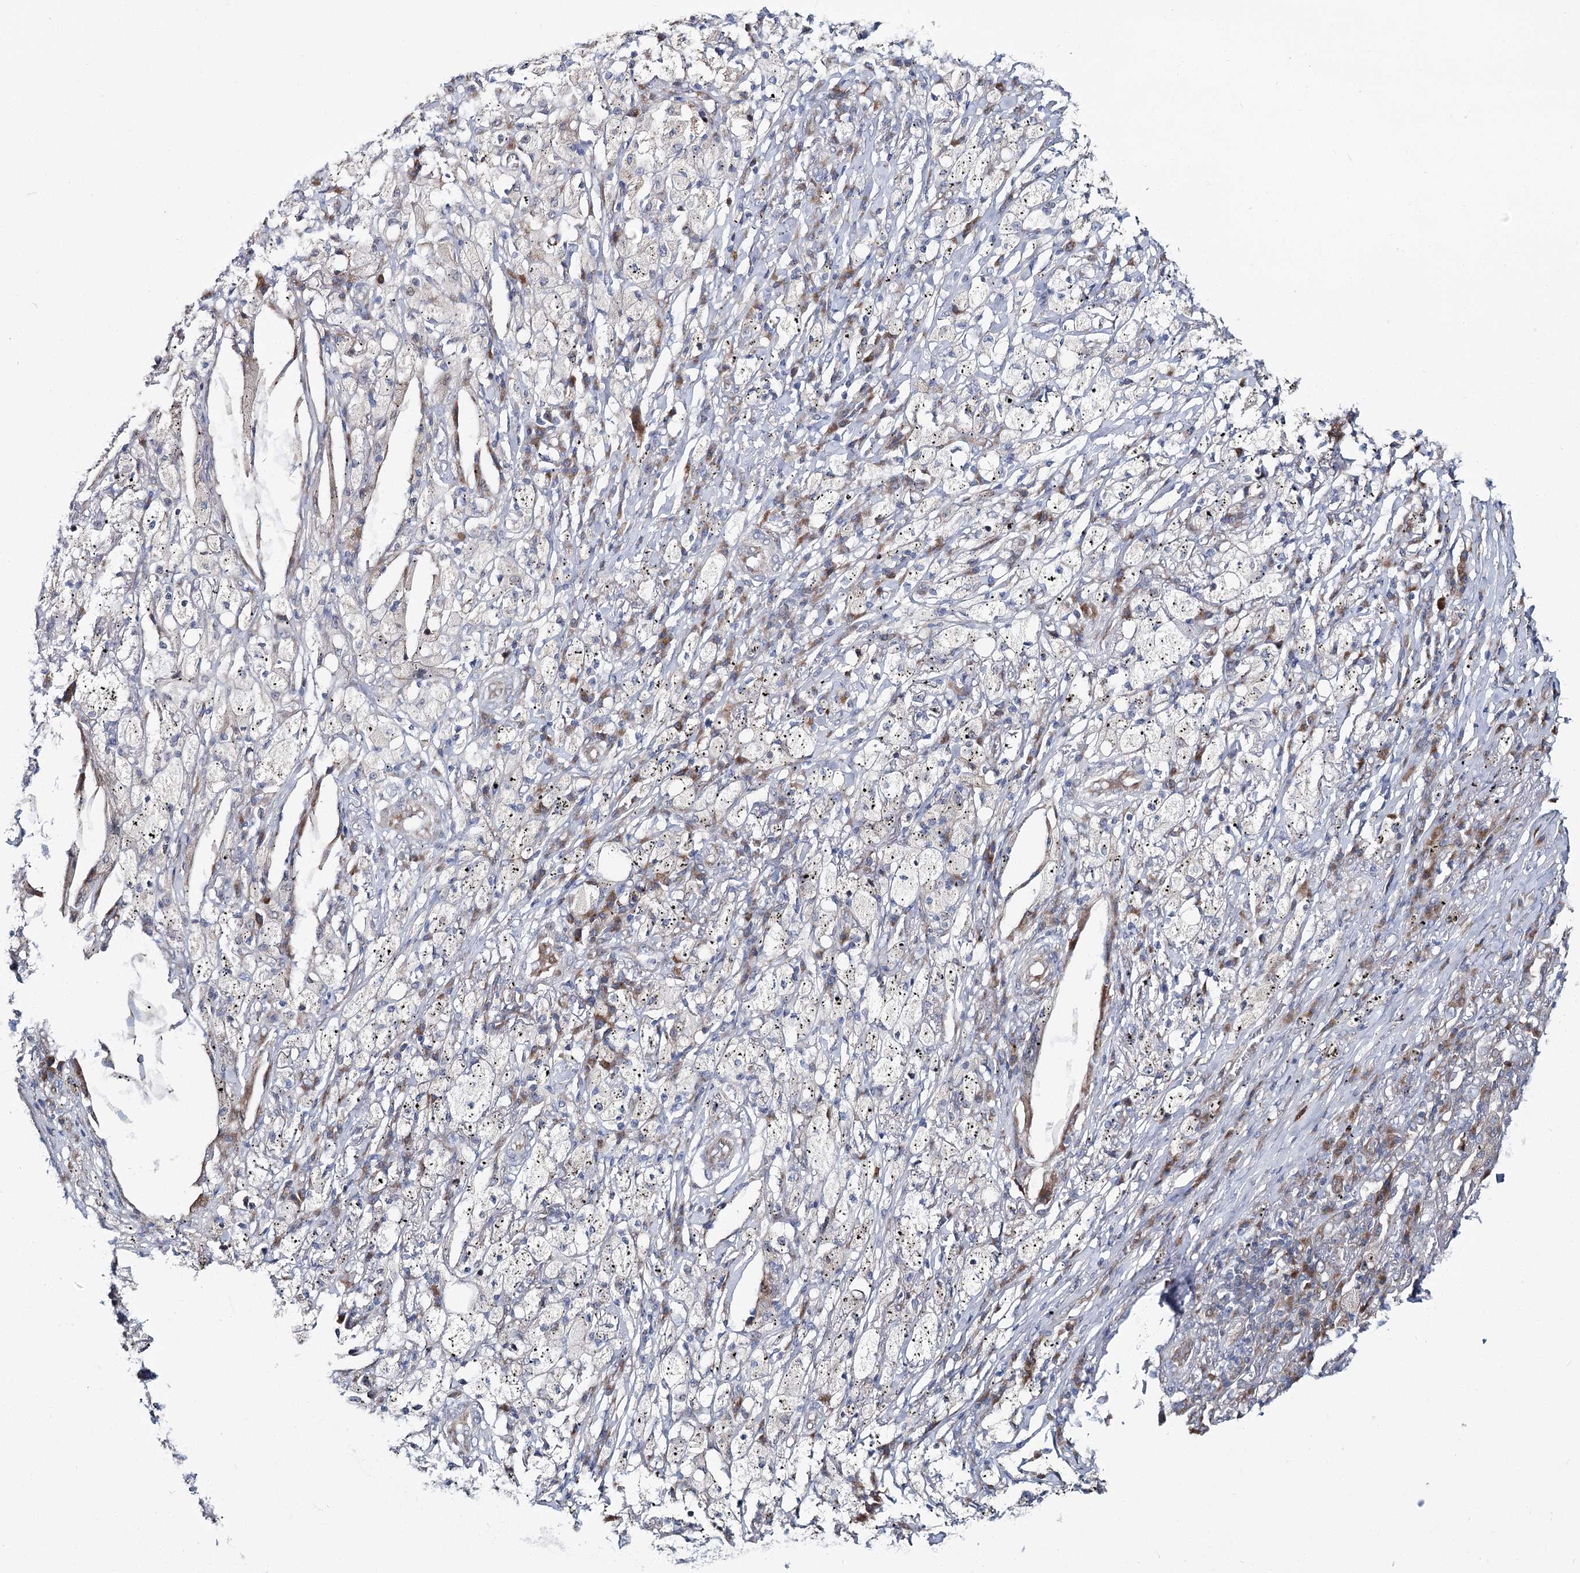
{"staining": {"intensity": "negative", "quantity": "none", "location": "none"}, "tissue": "lung cancer", "cell_type": "Tumor cells", "image_type": "cancer", "snomed": [{"axis": "morphology", "description": "Squamous cell carcinoma, NOS"}, {"axis": "topography", "description": "Lung"}], "caption": "Immunohistochemistry of human squamous cell carcinoma (lung) reveals no staining in tumor cells.", "gene": "CPLANE1", "patient": {"sex": "female", "age": 63}}